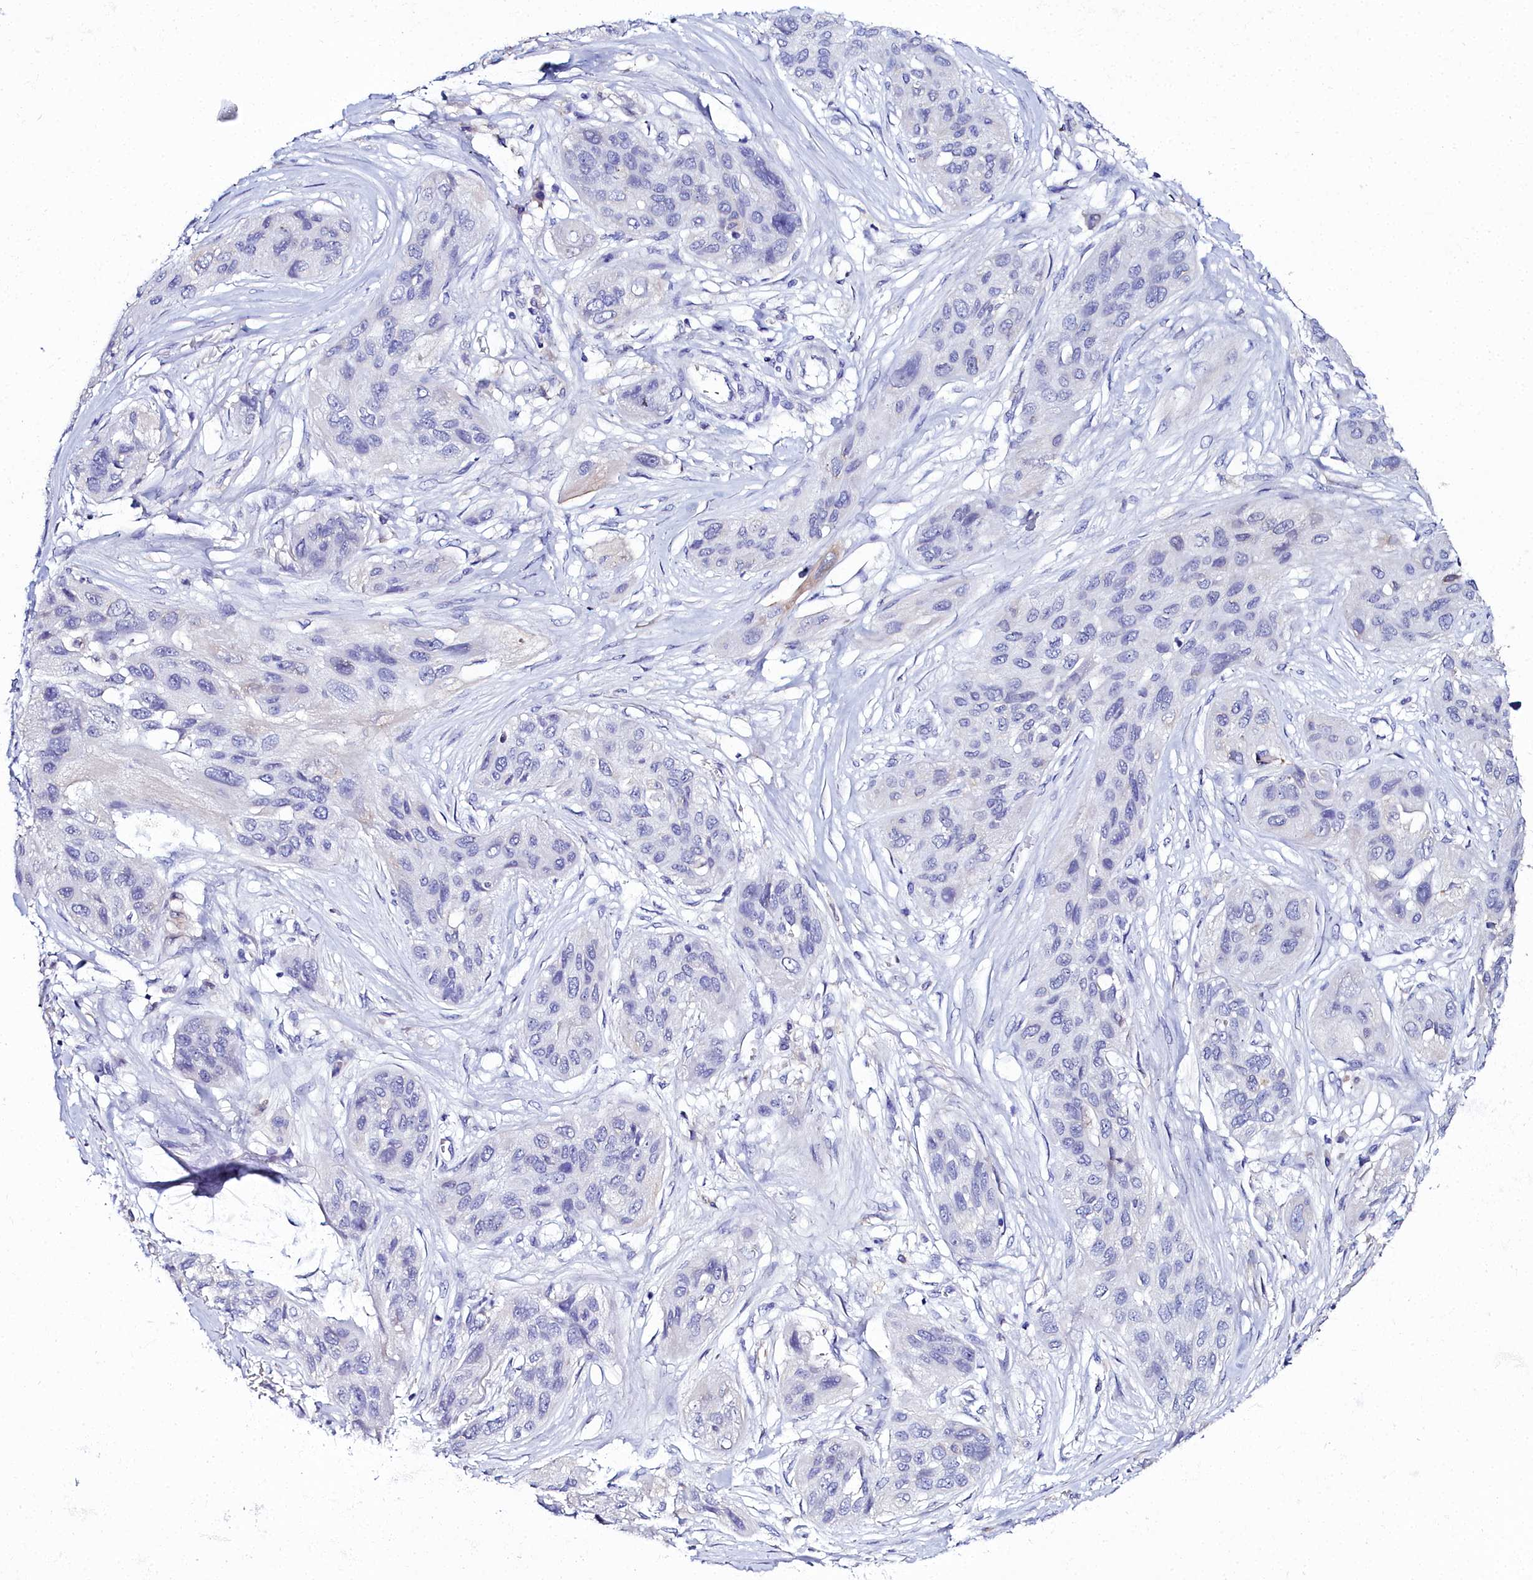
{"staining": {"intensity": "negative", "quantity": "none", "location": "none"}, "tissue": "lung cancer", "cell_type": "Tumor cells", "image_type": "cancer", "snomed": [{"axis": "morphology", "description": "Squamous cell carcinoma, NOS"}, {"axis": "topography", "description": "Lung"}], "caption": "Human lung squamous cell carcinoma stained for a protein using immunohistochemistry demonstrates no expression in tumor cells.", "gene": "ELAPOR2", "patient": {"sex": "female", "age": 70}}